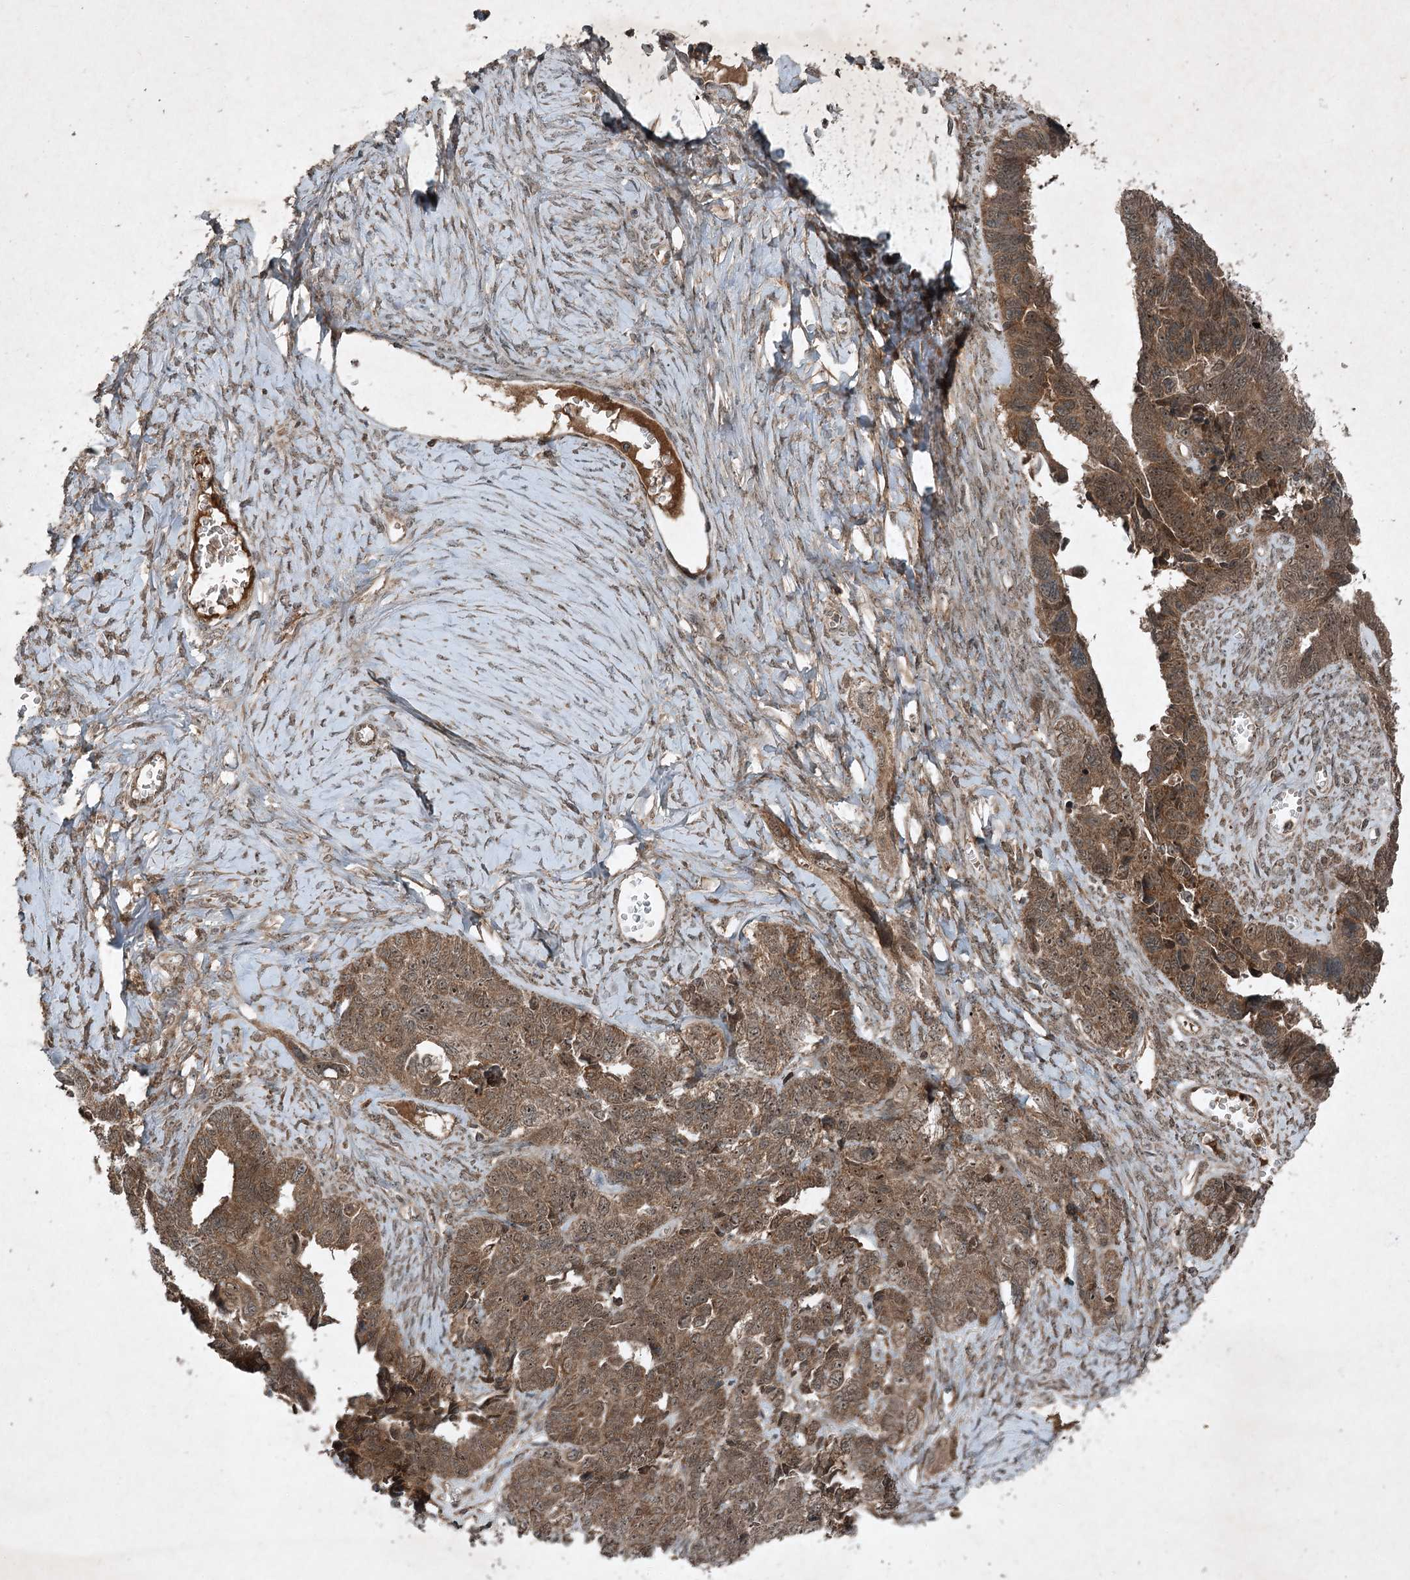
{"staining": {"intensity": "moderate", "quantity": ">75%", "location": "cytoplasmic/membranous,nuclear"}, "tissue": "ovarian cancer", "cell_type": "Tumor cells", "image_type": "cancer", "snomed": [{"axis": "morphology", "description": "Cystadenocarcinoma, serous, NOS"}, {"axis": "topography", "description": "Ovary"}], "caption": "A histopathology image of serous cystadenocarcinoma (ovarian) stained for a protein shows moderate cytoplasmic/membranous and nuclear brown staining in tumor cells. Using DAB (3,3'-diaminobenzidine) (brown) and hematoxylin (blue) stains, captured at high magnification using brightfield microscopy.", "gene": "UNC93A", "patient": {"sex": "female", "age": 79}}